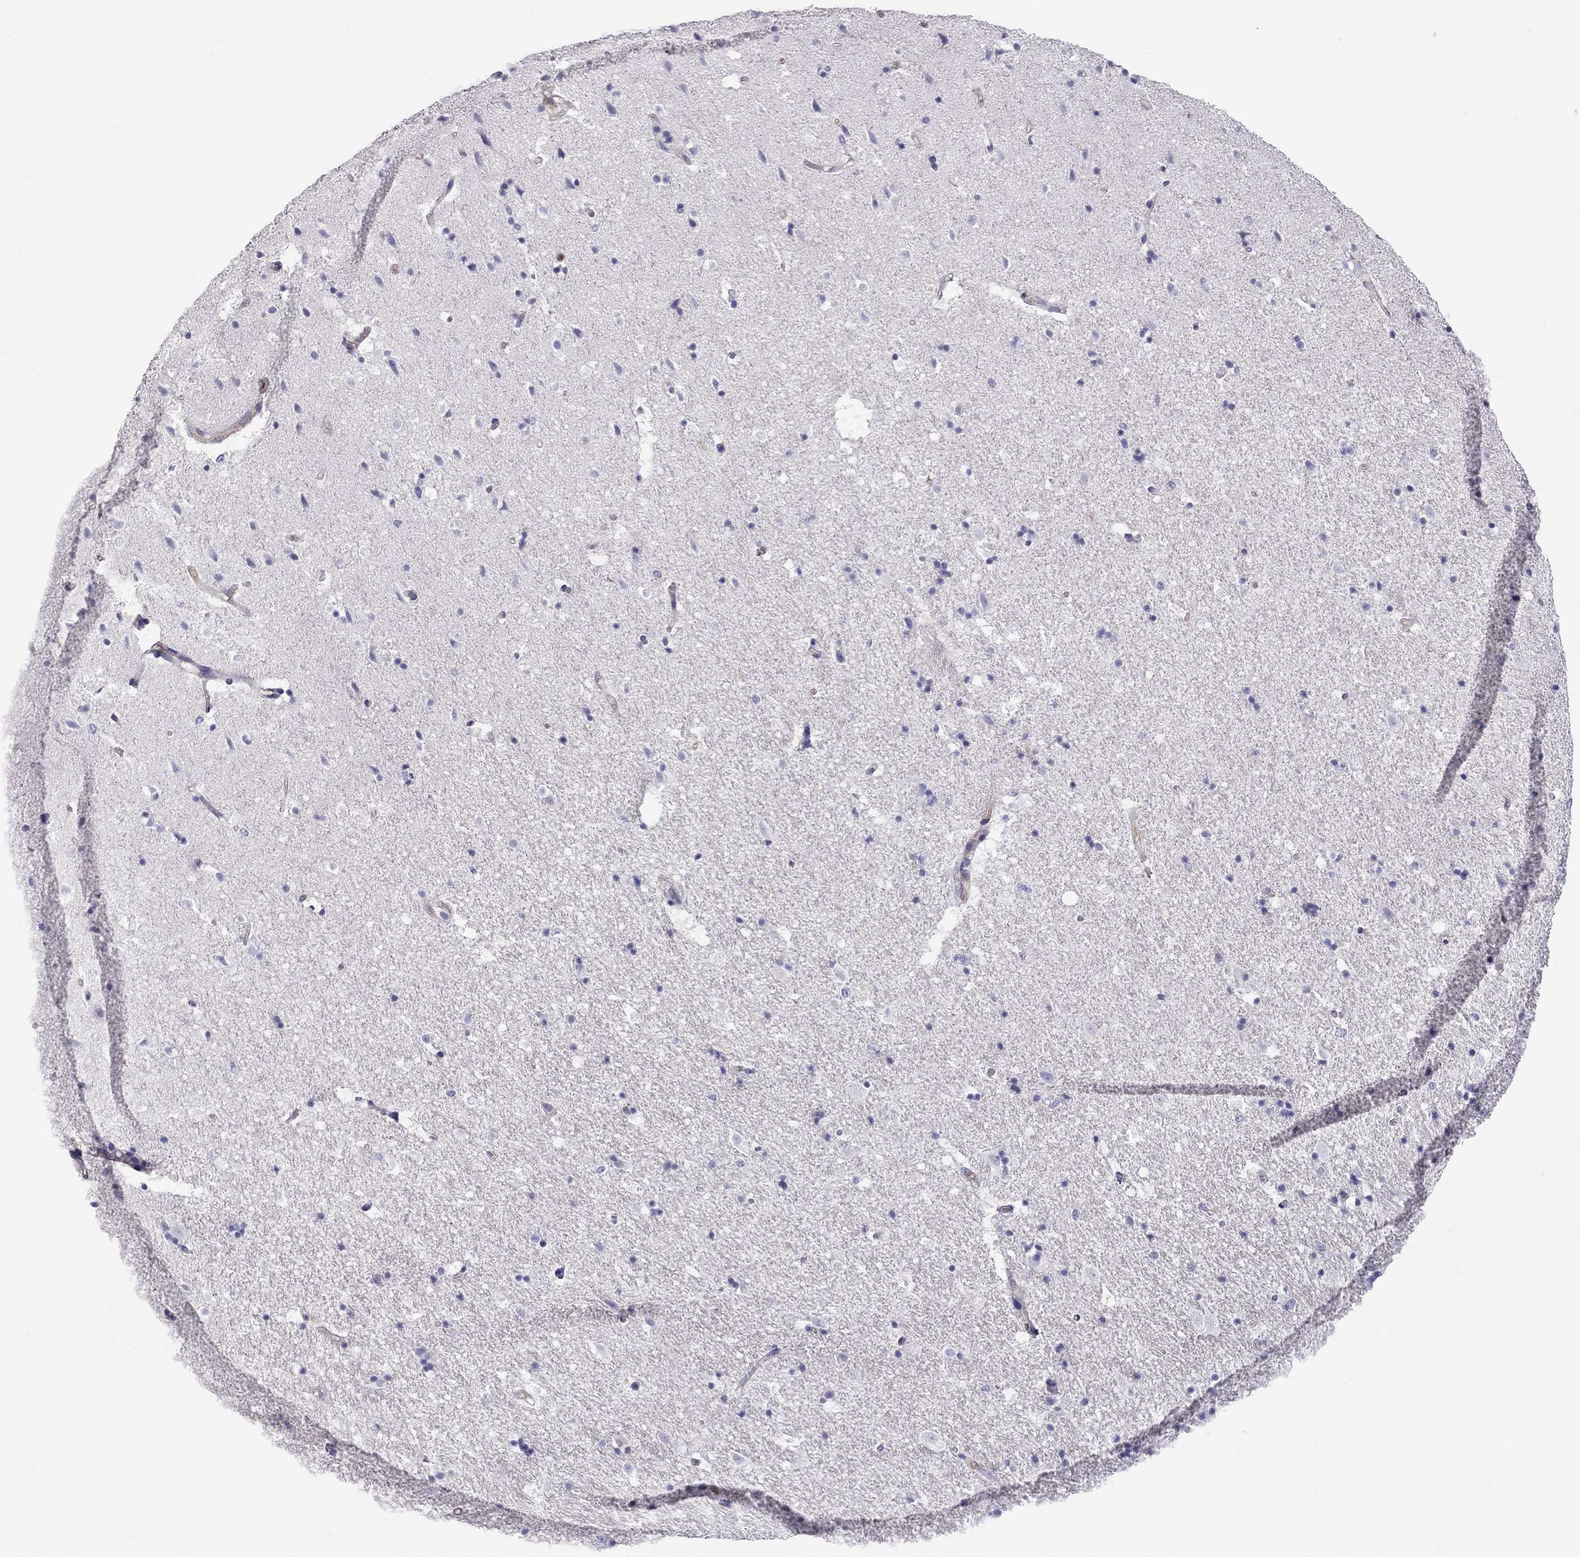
{"staining": {"intensity": "negative", "quantity": "none", "location": "none"}, "tissue": "hippocampus", "cell_type": "Glial cells", "image_type": "normal", "snomed": [{"axis": "morphology", "description": "Normal tissue, NOS"}, {"axis": "topography", "description": "Hippocampus"}], "caption": "High power microscopy image of an immunohistochemistry (IHC) micrograph of benign hippocampus, revealing no significant positivity in glial cells. (Brightfield microscopy of DAB IHC at high magnification).", "gene": "ALOX15B", "patient": {"sex": "male", "age": 49}}